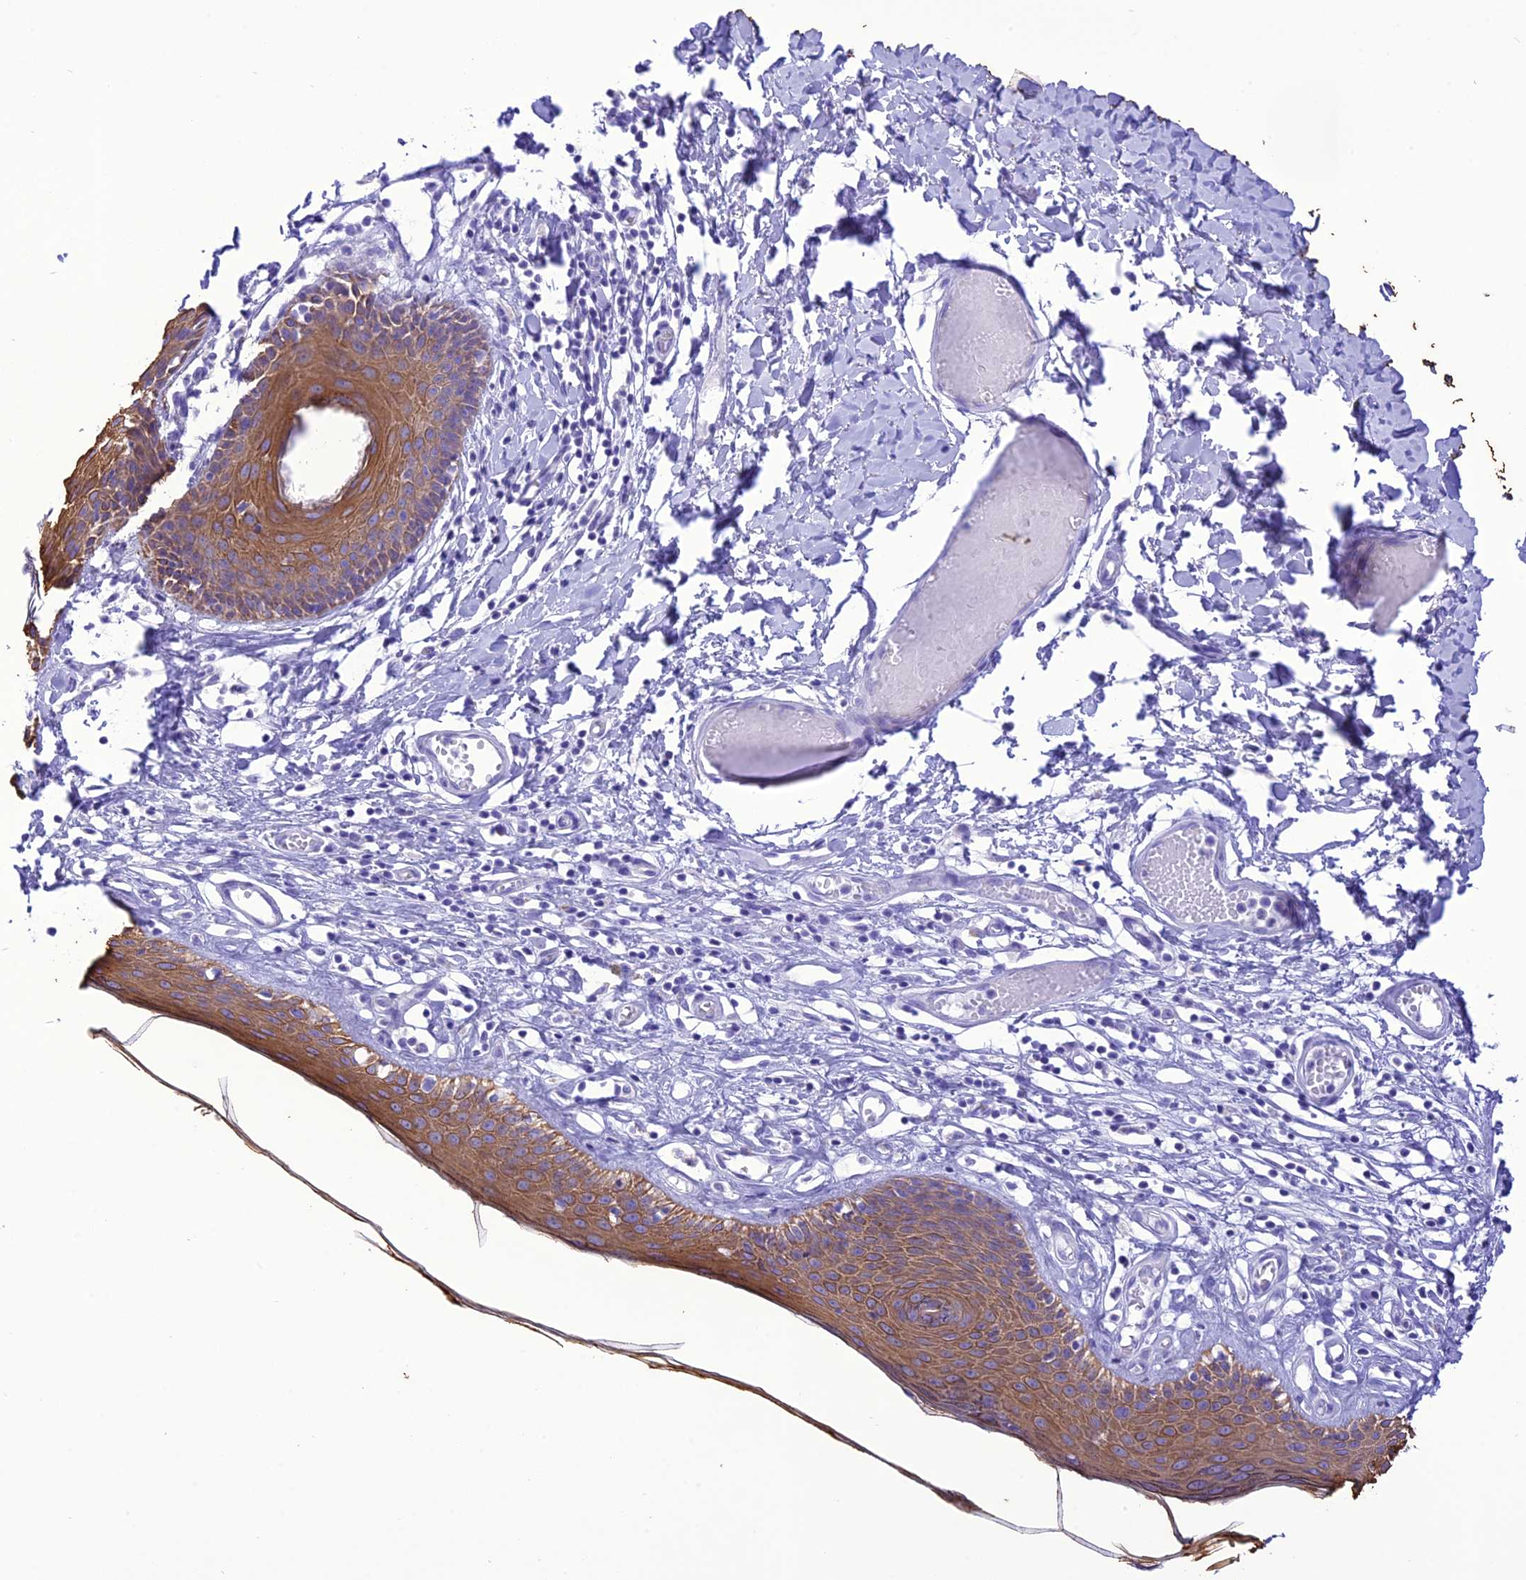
{"staining": {"intensity": "moderate", "quantity": ">75%", "location": "cytoplasmic/membranous"}, "tissue": "skin", "cell_type": "Epidermal cells", "image_type": "normal", "snomed": [{"axis": "morphology", "description": "Normal tissue, NOS"}, {"axis": "topography", "description": "Adipose tissue"}, {"axis": "topography", "description": "Vascular tissue"}, {"axis": "topography", "description": "Vulva"}, {"axis": "topography", "description": "Peripheral nerve tissue"}], "caption": "Immunohistochemical staining of benign skin demonstrates >75% levels of moderate cytoplasmic/membranous protein staining in about >75% of epidermal cells.", "gene": "VPS52", "patient": {"sex": "female", "age": 86}}